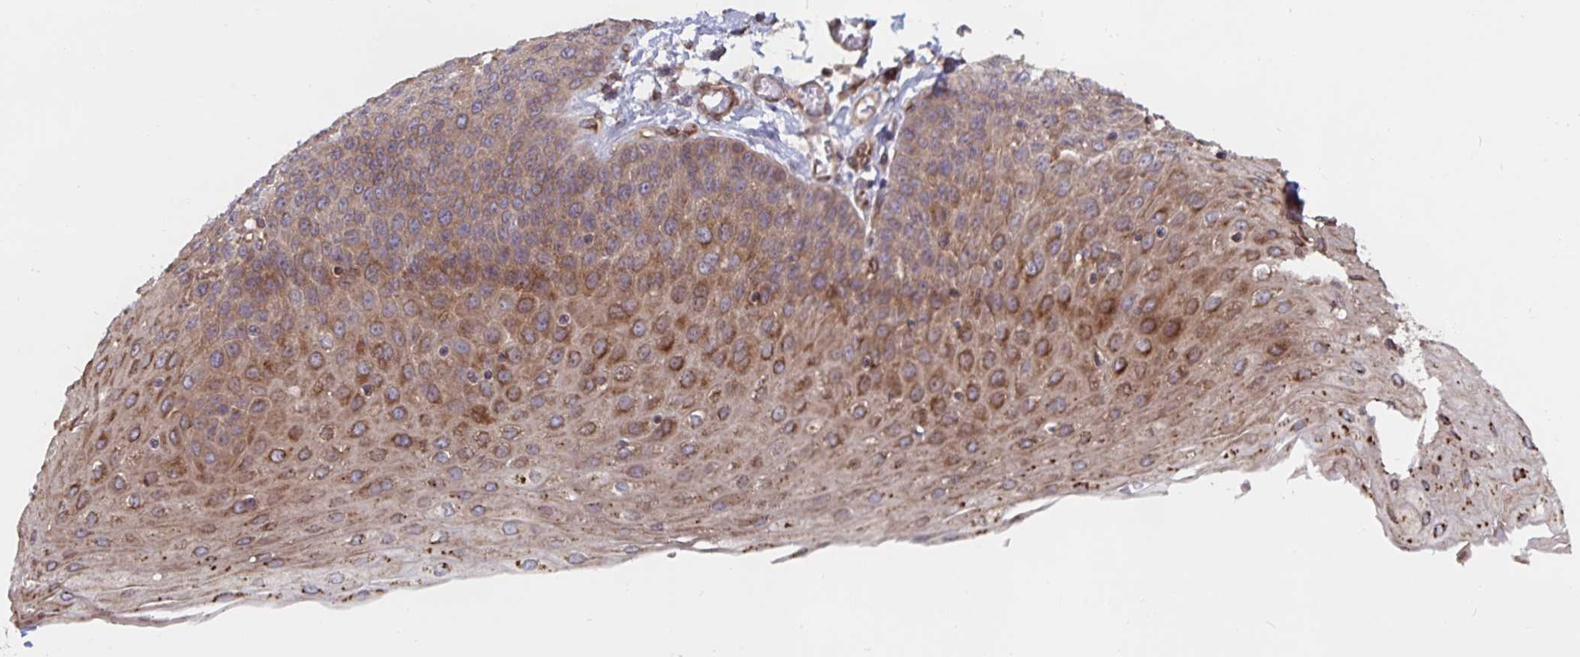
{"staining": {"intensity": "strong", "quantity": "25%-75%", "location": "cytoplasmic/membranous"}, "tissue": "esophagus", "cell_type": "Squamous epithelial cells", "image_type": "normal", "snomed": [{"axis": "morphology", "description": "Normal tissue, NOS"}, {"axis": "morphology", "description": "Adenocarcinoma, NOS"}, {"axis": "topography", "description": "Esophagus"}], "caption": "A brown stain labels strong cytoplasmic/membranous staining of a protein in squamous epithelial cells of benign human esophagus. Using DAB (brown) and hematoxylin (blue) stains, captured at high magnification using brightfield microscopy.", "gene": "BCAP29", "patient": {"sex": "male", "age": 81}}